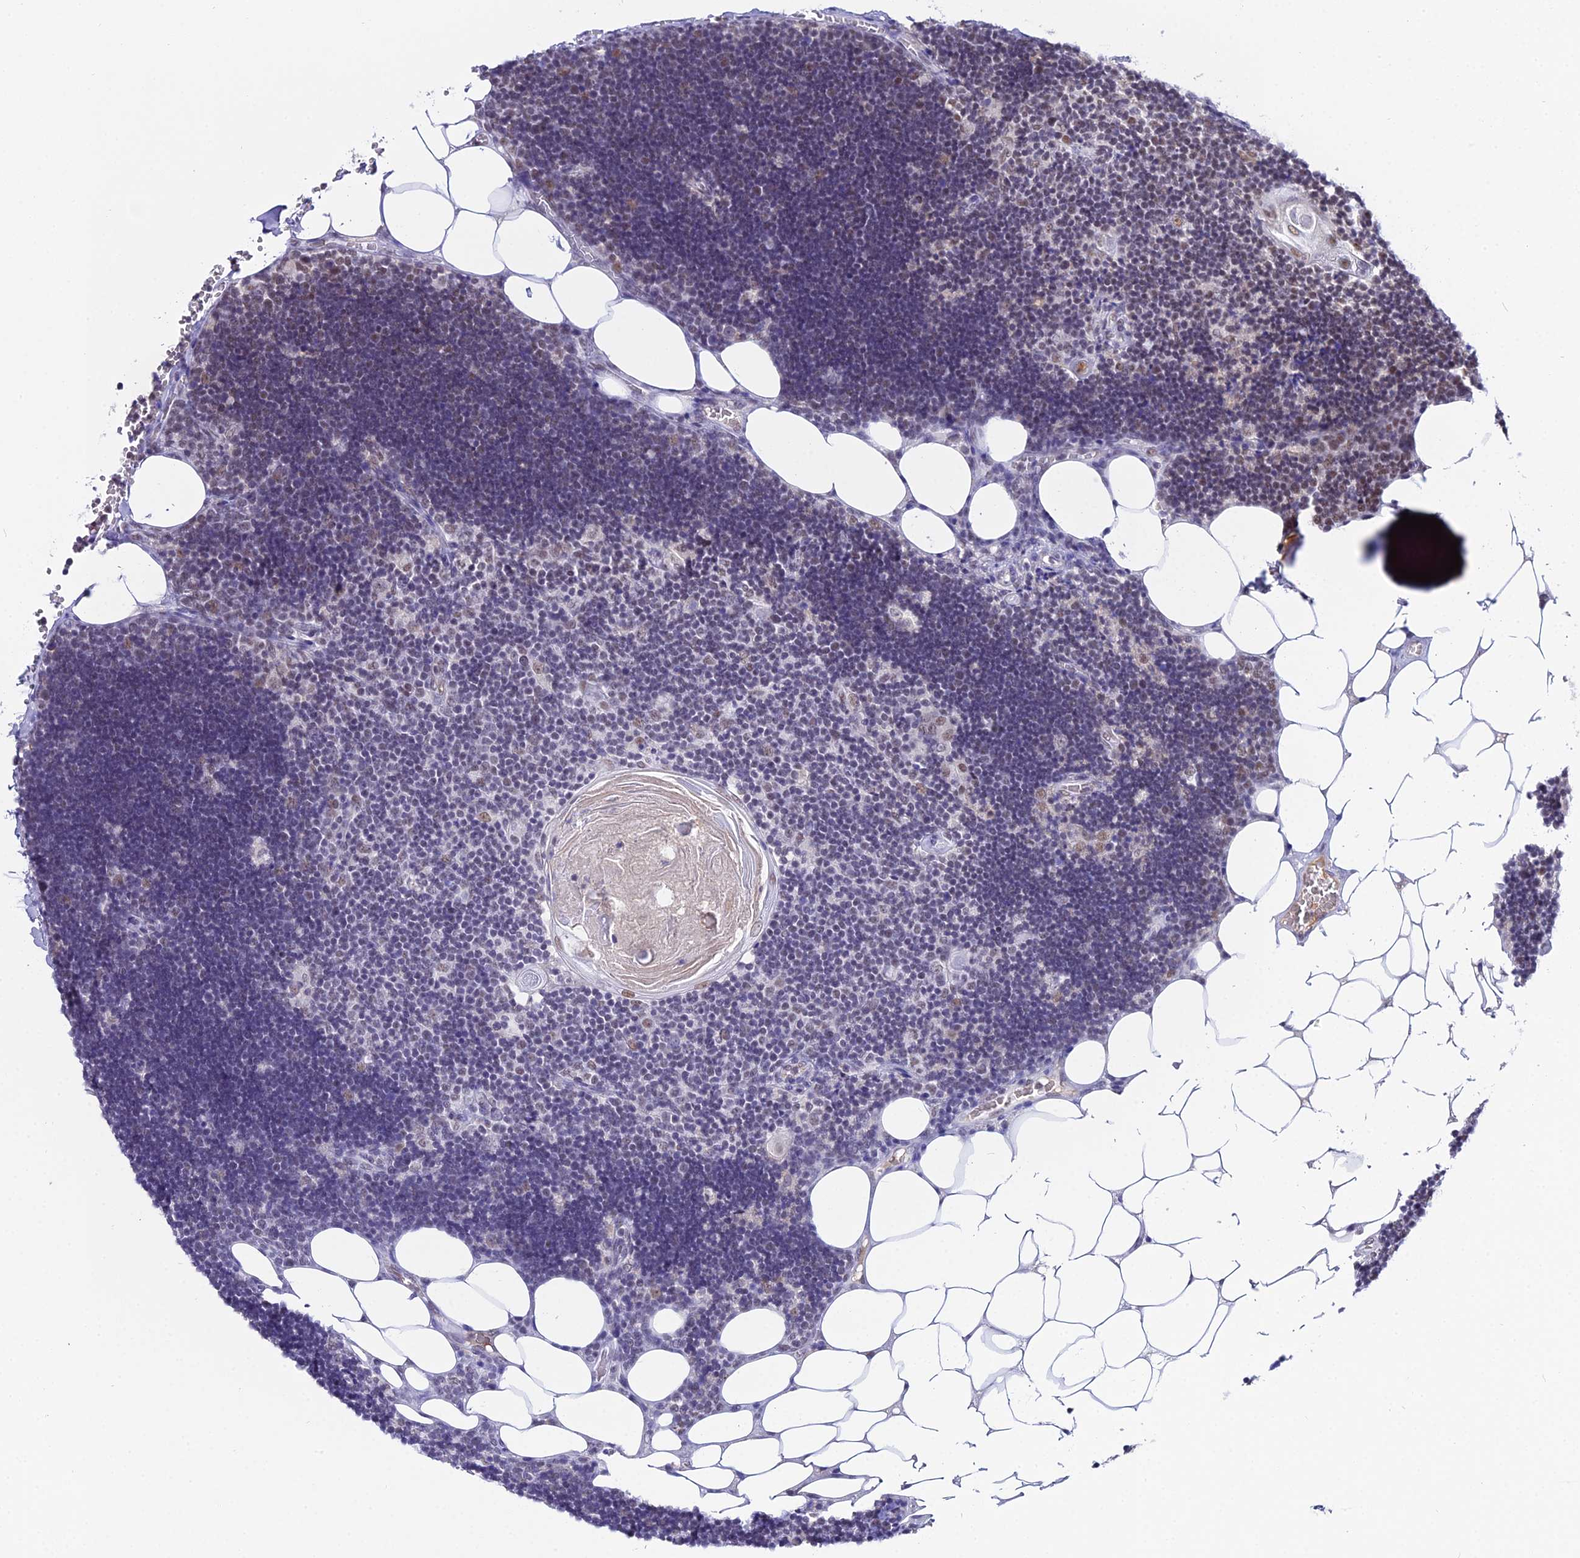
{"staining": {"intensity": "moderate", "quantity": ">75%", "location": "nuclear"}, "tissue": "lymph node", "cell_type": "Germinal center cells", "image_type": "normal", "snomed": [{"axis": "morphology", "description": "Normal tissue, NOS"}, {"axis": "topography", "description": "Lymph node"}], "caption": "Protein expression analysis of benign human lymph node reveals moderate nuclear positivity in approximately >75% of germinal center cells. The staining was performed using DAB (3,3'-diaminobenzidine) to visualize the protein expression in brown, while the nuclei were stained in blue with hematoxylin (Magnification: 20x).", "gene": "RBM12", "patient": {"sex": "male", "age": 33}}